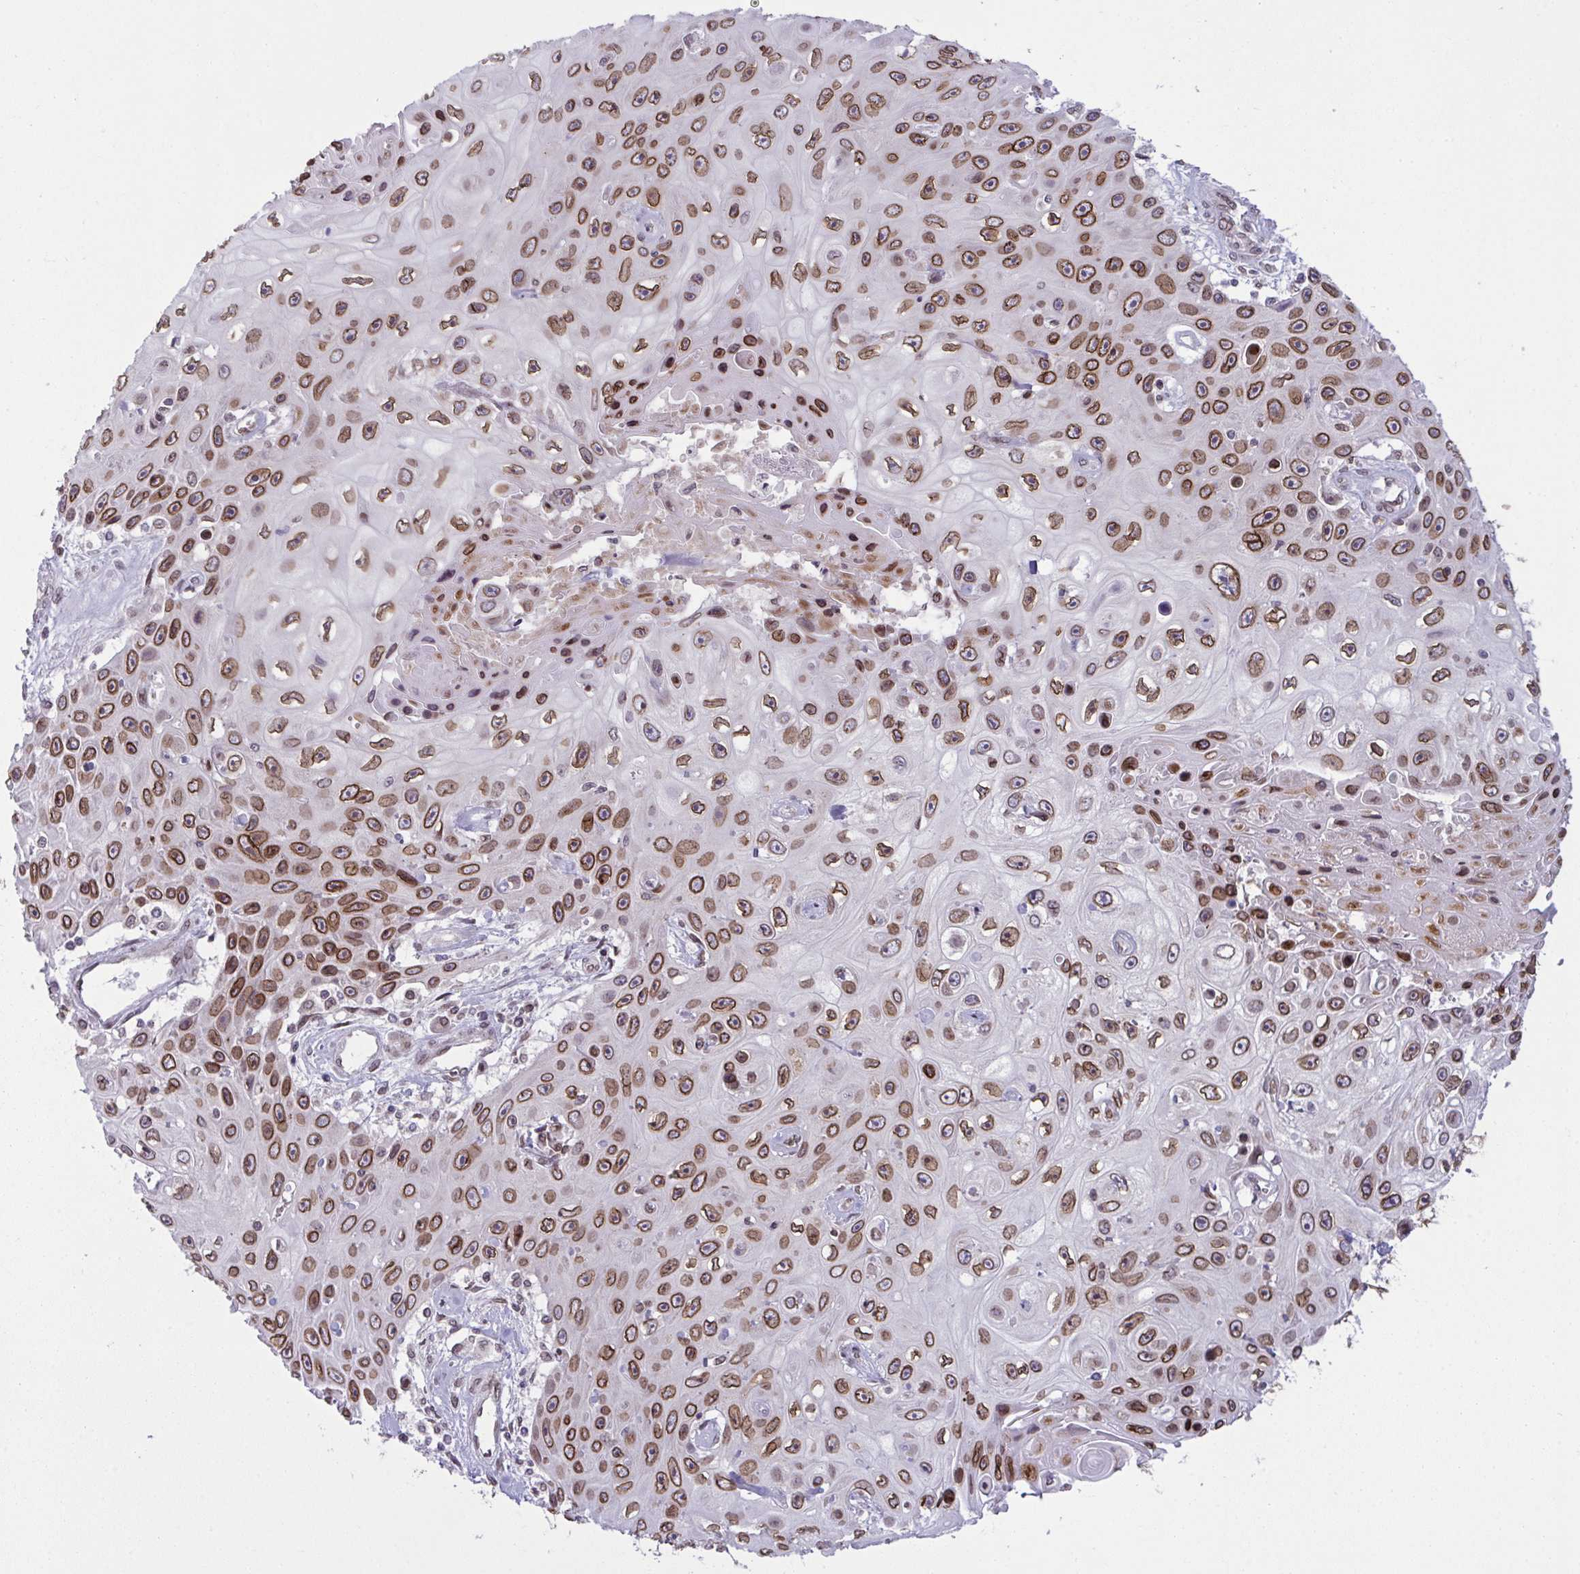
{"staining": {"intensity": "strong", "quantity": ">75%", "location": "cytoplasmic/membranous,nuclear"}, "tissue": "skin cancer", "cell_type": "Tumor cells", "image_type": "cancer", "snomed": [{"axis": "morphology", "description": "Squamous cell carcinoma, NOS"}, {"axis": "topography", "description": "Skin"}], "caption": "The photomicrograph shows immunohistochemical staining of skin squamous cell carcinoma. There is strong cytoplasmic/membranous and nuclear staining is identified in approximately >75% of tumor cells. Nuclei are stained in blue.", "gene": "RANBP2", "patient": {"sex": "male", "age": 82}}